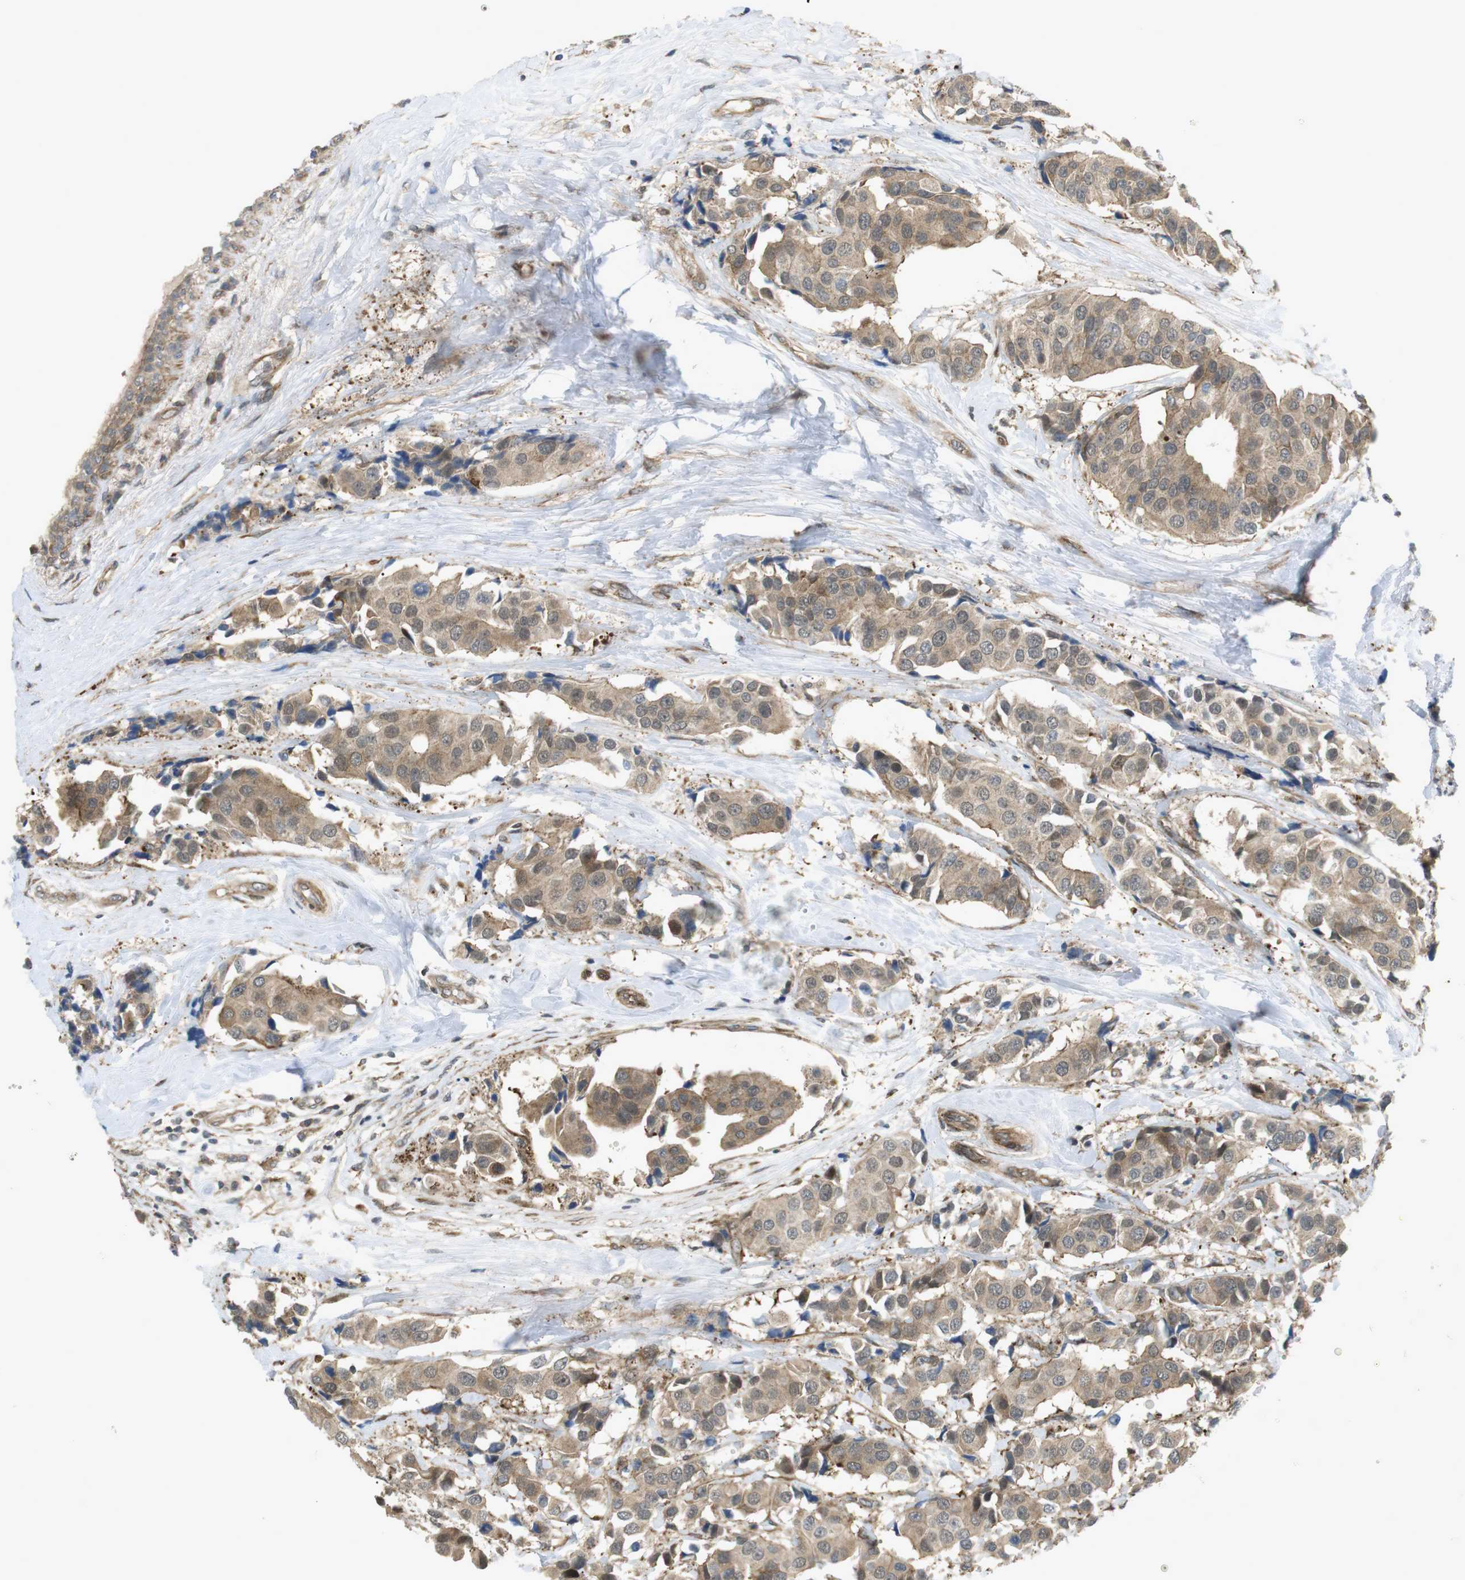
{"staining": {"intensity": "moderate", "quantity": ">75%", "location": "cytoplasmic/membranous"}, "tissue": "breast cancer", "cell_type": "Tumor cells", "image_type": "cancer", "snomed": [{"axis": "morphology", "description": "Normal tissue, NOS"}, {"axis": "morphology", "description": "Duct carcinoma"}, {"axis": "topography", "description": "Breast"}], "caption": "A brown stain shows moderate cytoplasmic/membranous expression of a protein in human breast cancer tumor cells.", "gene": "KANK2", "patient": {"sex": "female", "age": 39}}